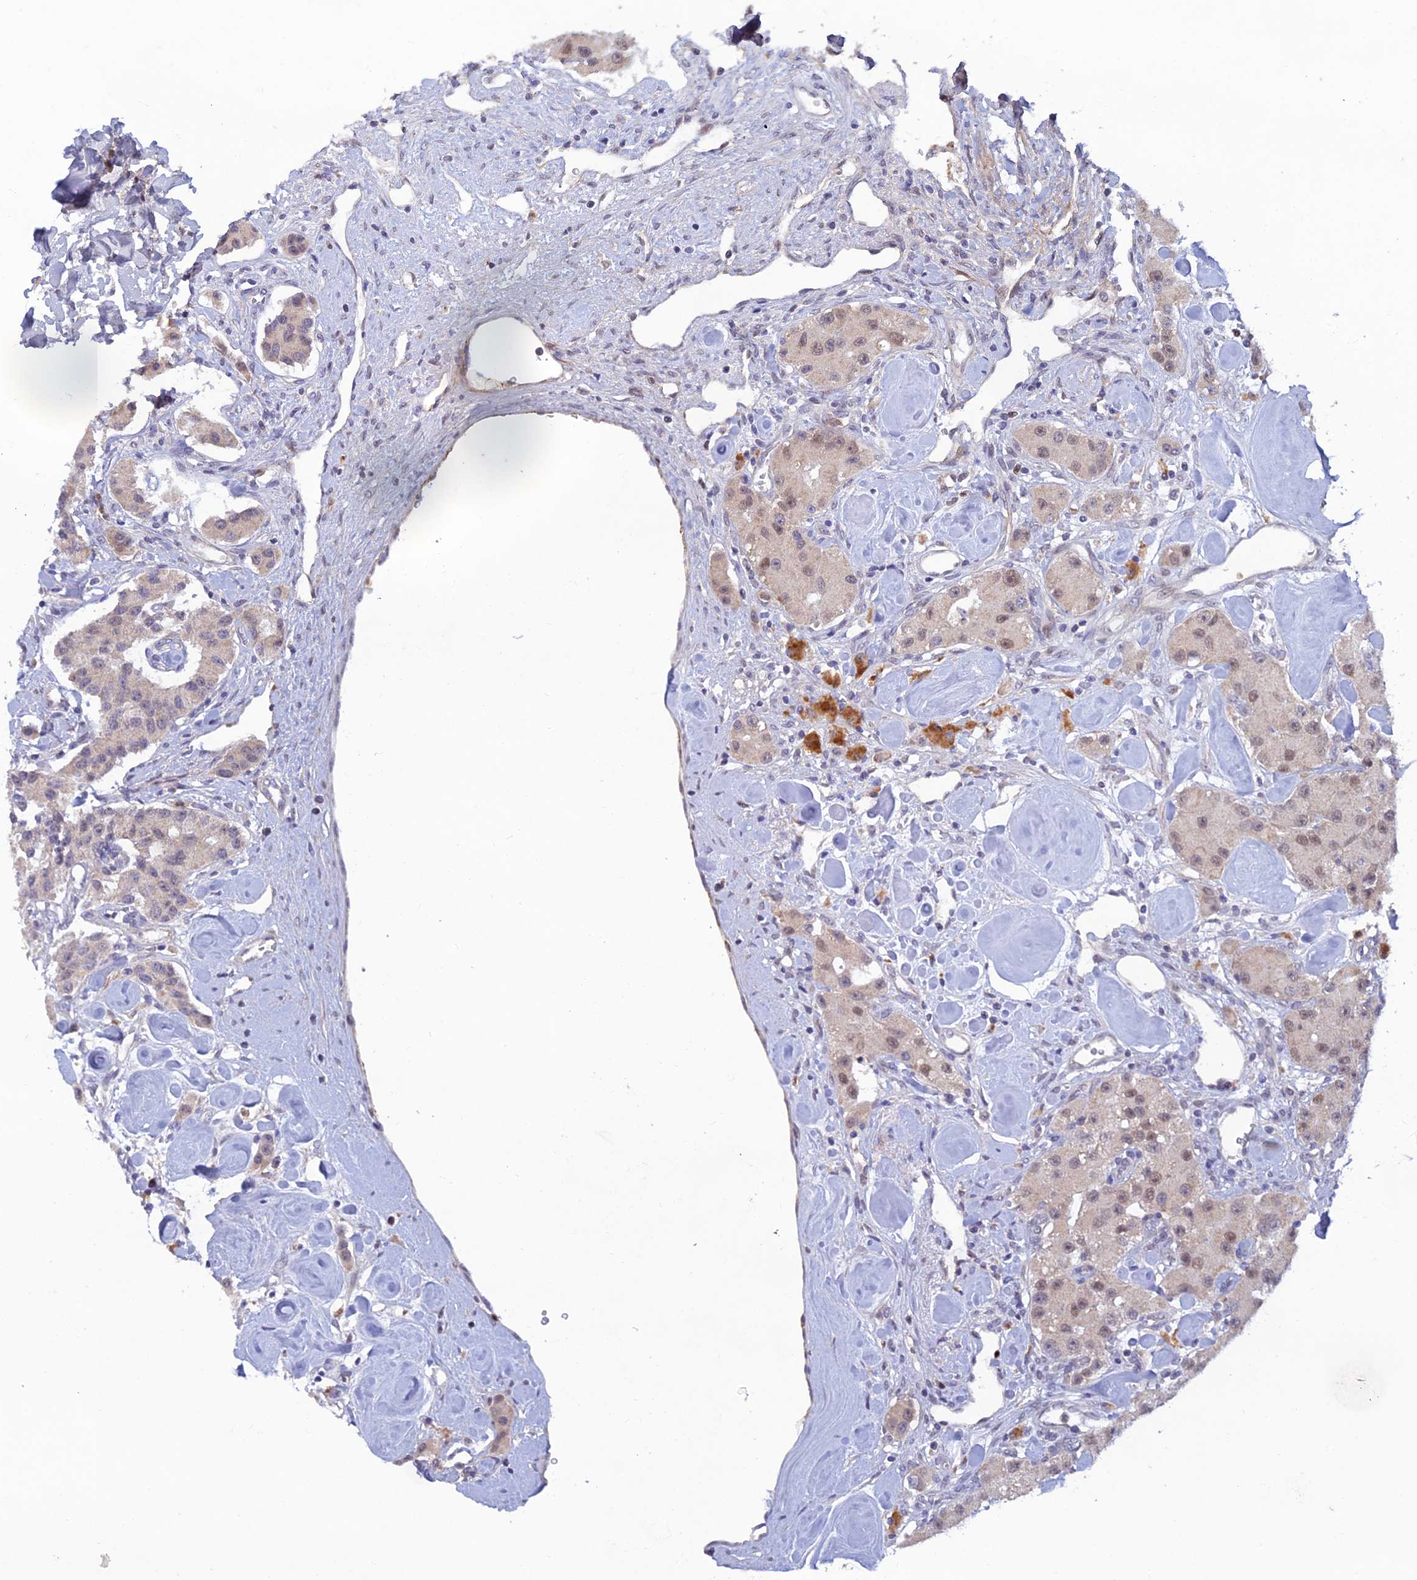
{"staining": {"intensity": "weak", "quantity": "25%-75%", "location": "nuclear"}, "tissue": "carcinoid", "cell_type": "Tumor cells", "image_type": "cancer", "snomed": [{"axis": "morphology", "description": "Carcinoid, malignant, NOS"}, {"axis": "topography", "description": "Pancreas"}], "caption": "The immunohistochemical stain highlights weak nuclear expression in tumor cells of carcinoid tissue. (Stains: DAB in brown, nuclei in blue, Microscopy: brightfield microscopy at high magnification).", "gene": "FASTKD5", "patient": {"sex": "male", "age": 41}}